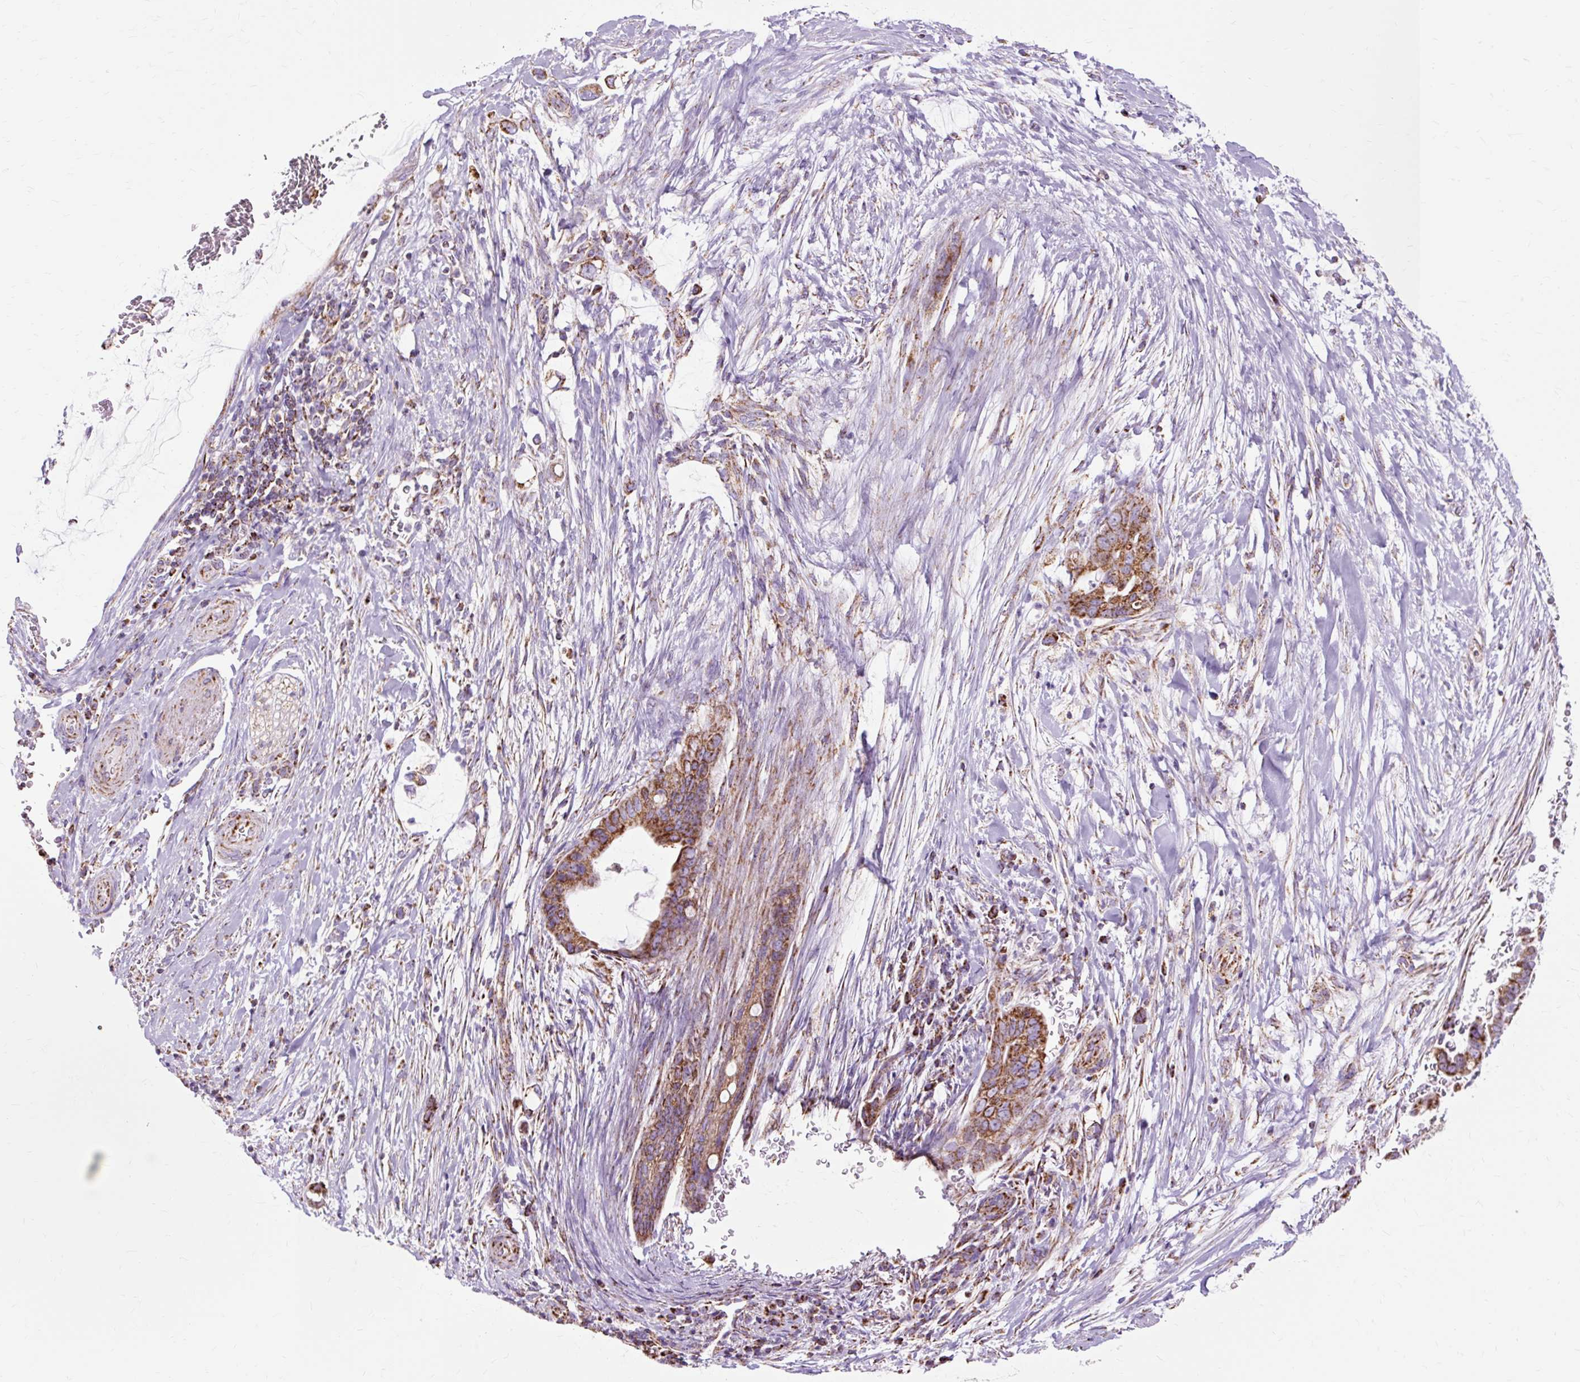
{"staining": {"intensity": "strong", "quantity": ">75%", "location": "cytoplasmic/membranous"}, "tissue": "pancreatic cancer", "cell_type": "Tumor cells", "image_type": "cancer", "snomed": [{"axis": "morphology", "description": "Adenocarcinoma, NOS"}, {"axis": "topography", "description": "Pancreas"}], "caption": "Strong cytoplasmic/membranous staining is seen in approximately >75% of tumor cells in pancreatic cancer.", "gene": "DLAT", "patient": {"sex": "male", "age": 75}}